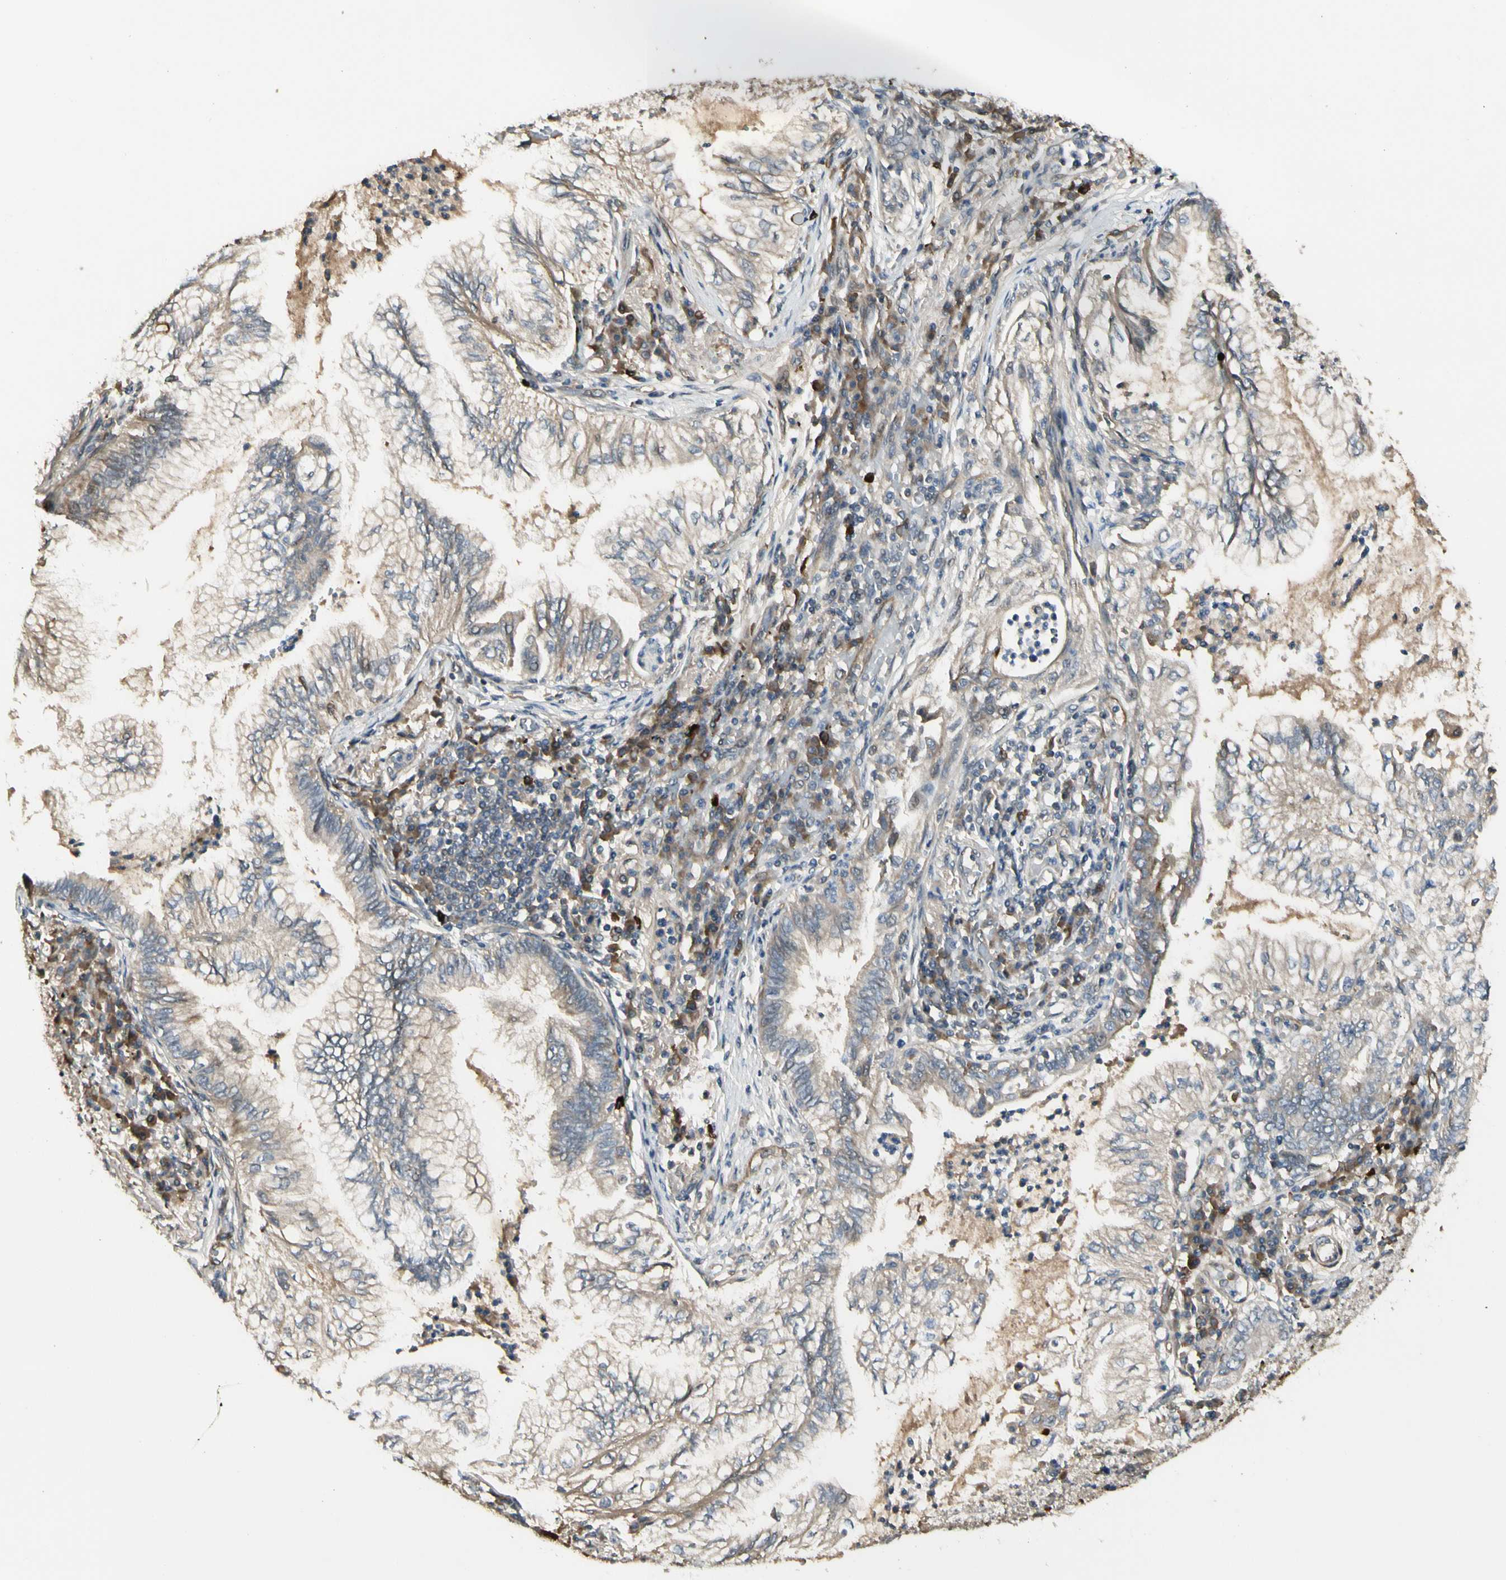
{"staining": {"intensity": "weak", "quantity": "<25%", "location": "cytoplasmic/membranous"}, "tissue": "lung cancer", "cell_type": "Tumor cells", "image_type": "cancer", "snomed": [{"axis": "morphology", "description": "Normal tissue, NOS"}, {"axis": "morphology", "description": "Adenocarcinoma, NOS"}, {"axis": "topography", "description": "Bronchus"}, {"axis": "topography", "description": "Lung"}], "caption": "Protein analysis of lung cancer exhibits no significant expression in tumor cells. The staining was performed using DAB to visualize the protein expression in brown, while the nuclei were stained in blue with hematoxylin (Magnification: 20x).", "gene": "ATG4C", "patient": {"sex": "female", "age": 70}}